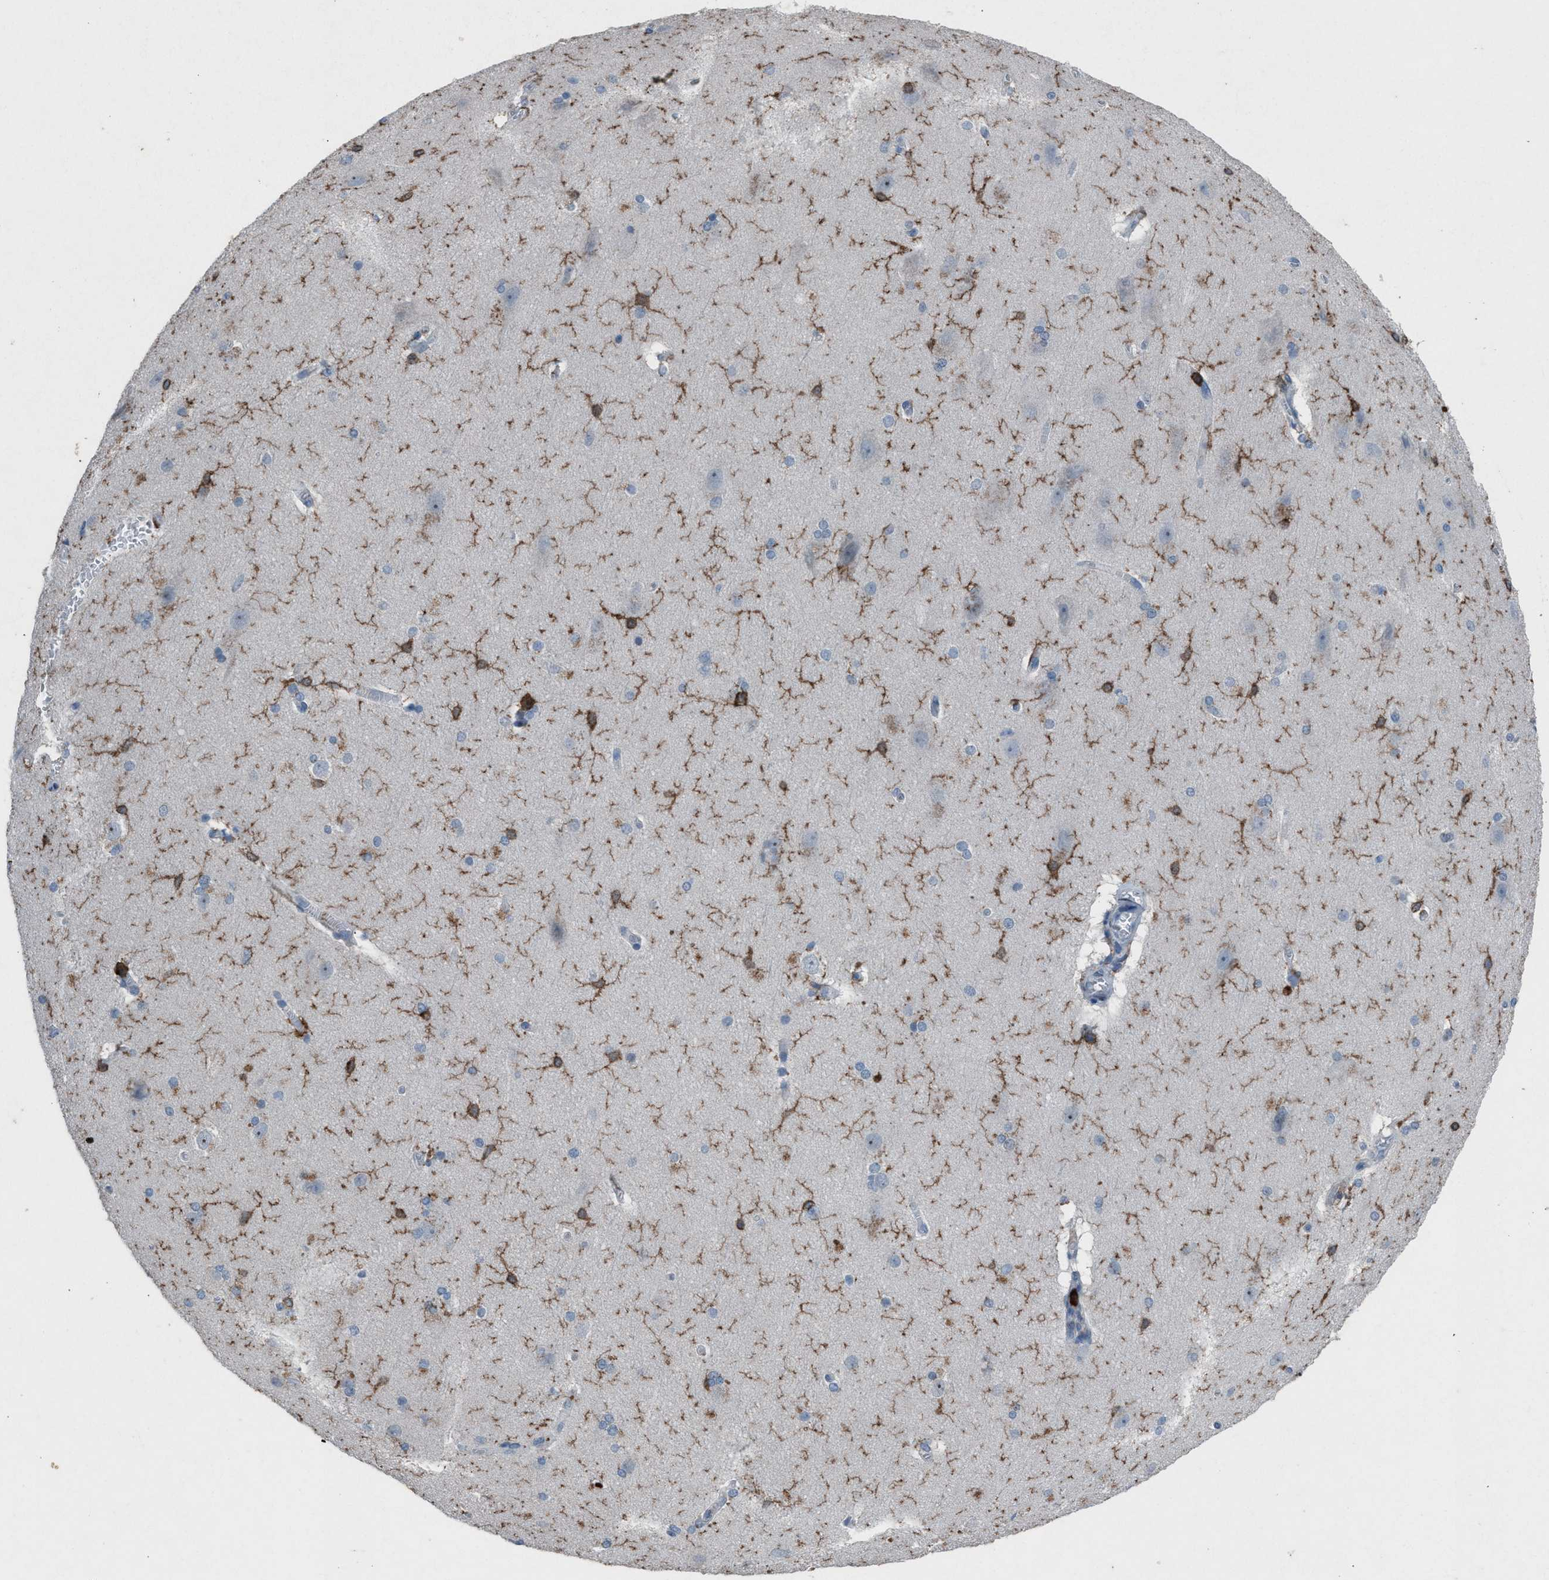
{"staining": {"intensity": "negative", "quantity": "none", "location": "none"}, "tissue": "cerebral cortex", "cell_type": "Endothelial cells", "image_type": "normal", "snomed": [{"axis": "morphology", "description": "Normal tissue, NOS"}, {"axis": "topography", "description": "Cerebral cortex"}, {"axis": "topography", "description": "Hippocampus"}], "caption": "The micrograph demonstrates no significant expression in endothelial cells of cerebral cortex.", "gene": "FCER1G", "patient": {"sex": "female", "age": 19}}